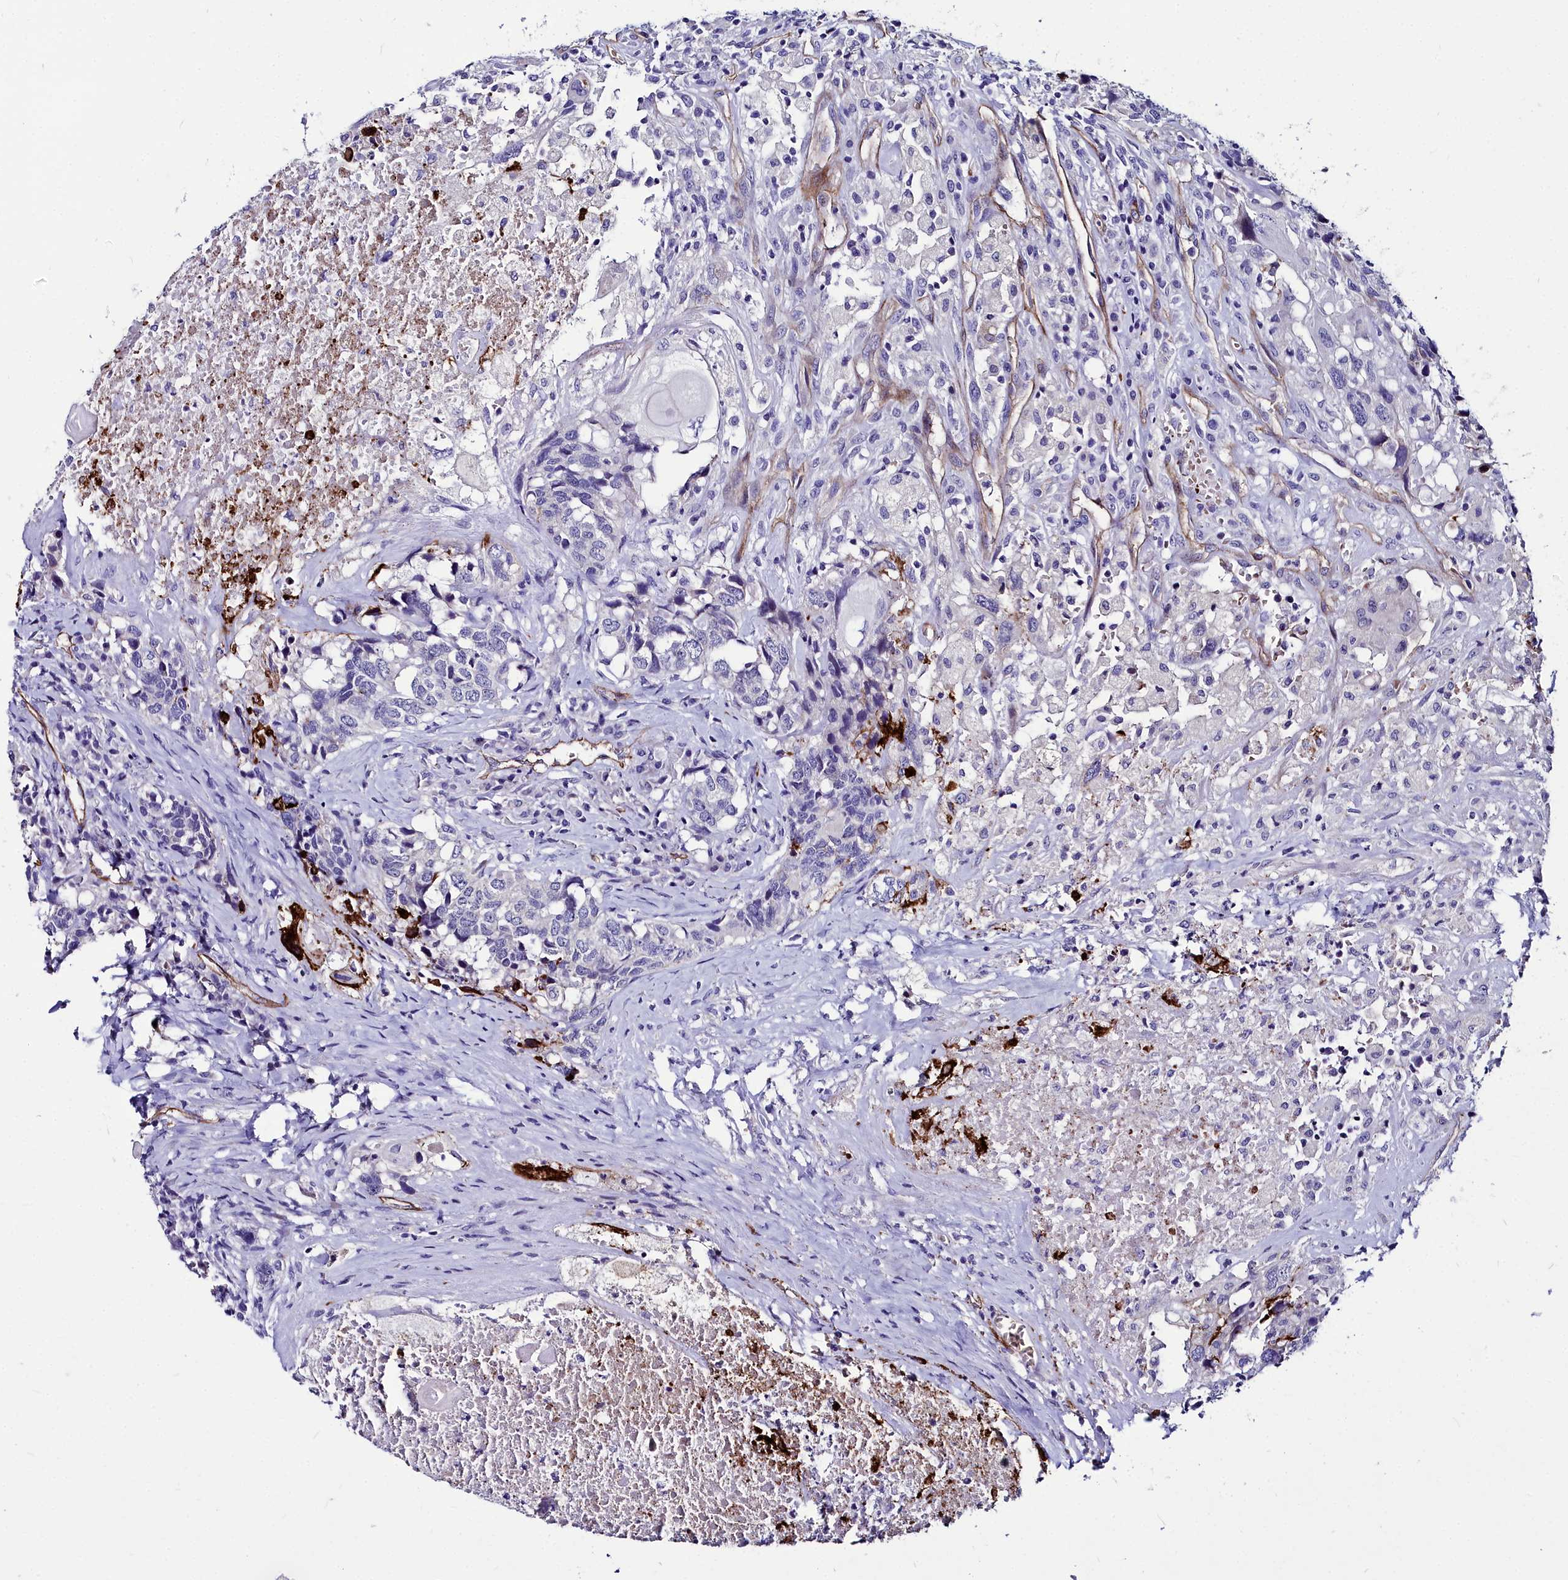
{"staining": {"intensity": "negative", "quantity": "none", "location": "none"}, "tissue": "head and neck cancer", "cell_type": "Tumor cells", "image_type": "cancer", "snomed": [{"axis": "morphology", "description": "Squamous cell carcinoma, NOS"}, {"axis": "topography", "description": "Head-Neck"}], "caption": "Immunohistochemistry (IHC) micrograph of neoplastic tissue: squamous cell carcinoma (head and neck) stained with DAB exhibits no significant protein expression in tumor cells.", "gene": "CYP4F11", "patient": {"sex": "male", "age": 66}}